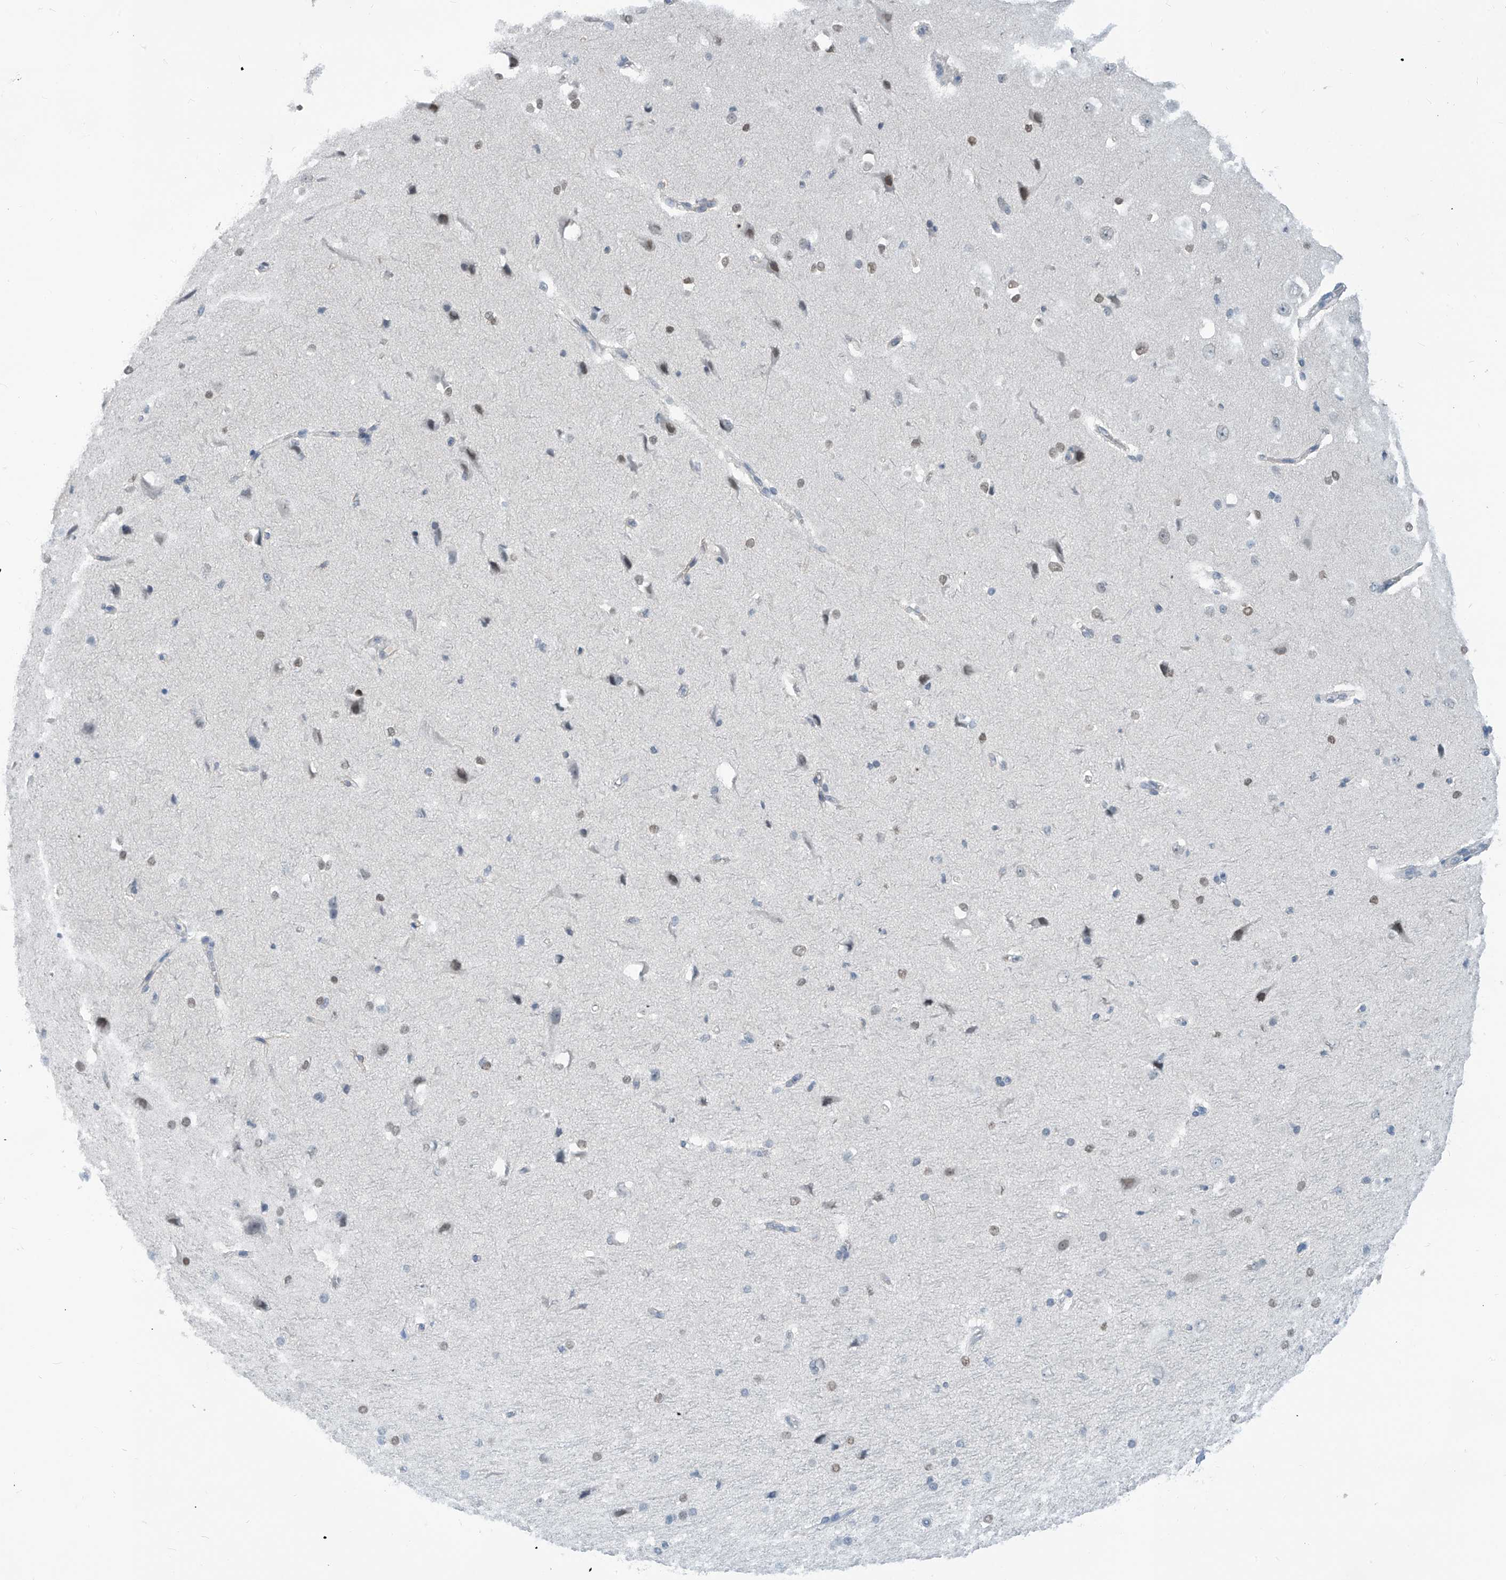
{"staining": {"intensity": "negative", "quantity": "none", "location": "none"}, "tissue": "cerebral cortex", "cell_type": "Endothelial cells", "image_type": "normal", "snomed": [{"axis": "morphology", "description": "Normal tissue, NOS"}, {"axis": "morphology", "description": "Developmental malformation"}, {"axis": "topography", "description": "Cerebral cortex"}], "caption": "Human cerebral cortex stained for a protein using immunohistochemistry shows no positivity in endothelial cells.", "gene": "METAP1D", "patient": {"sex": "female", "age": 30}}